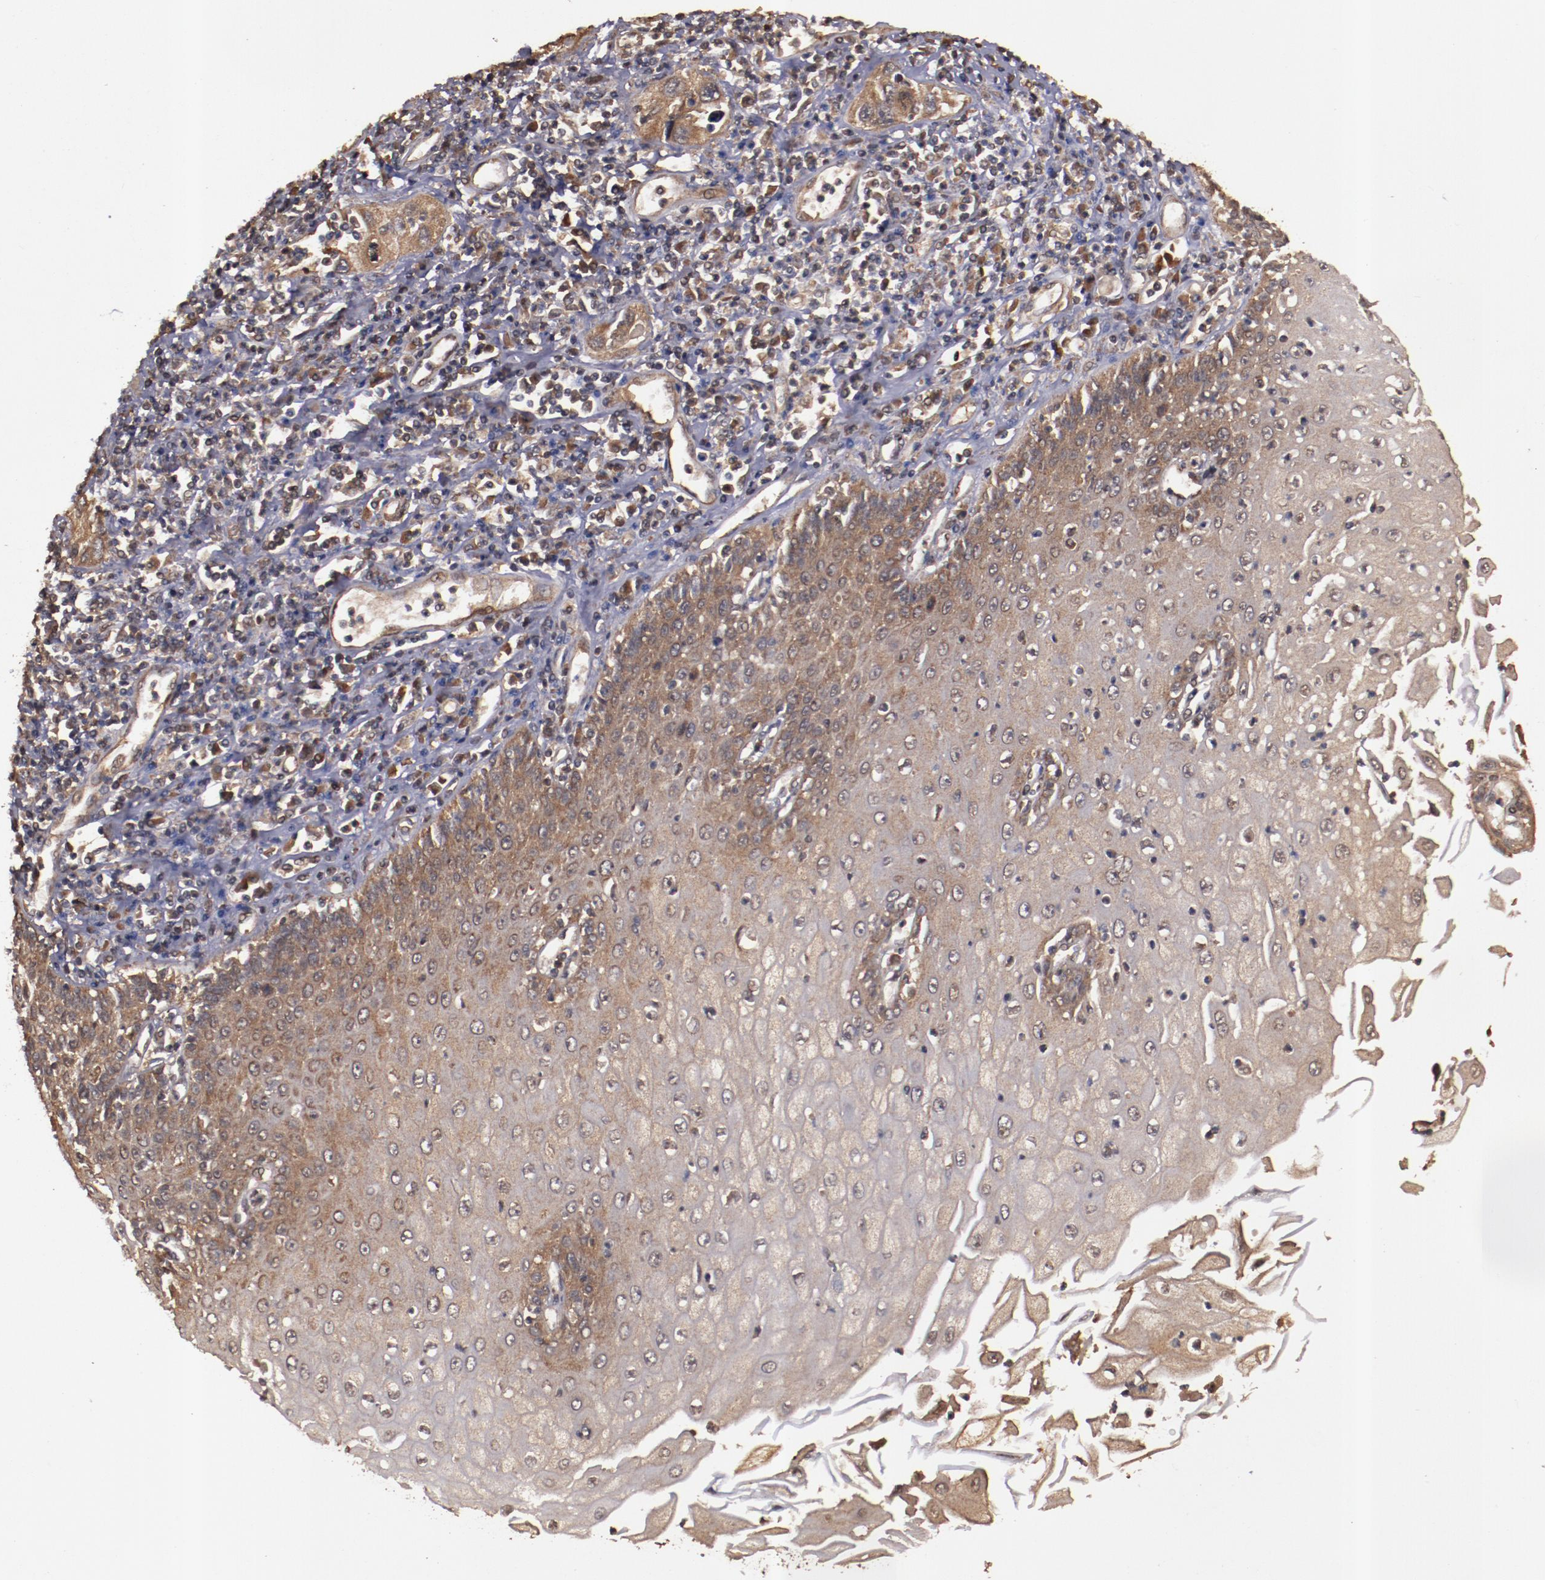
{"staining": {"intensity": "moderate", "quantity": "25%-75%", "location": "cytoplasmic/membranous"}, "tissue": "esophagus", "cell_type": "Squamous epithelial cells", "image_type": "normal", "snomed": [{"axis": "morphology", "description": "Normal tissue, NOS"}, {"axis": "topography", "description": "Esophagus"}], "caption": "Esophagus stained for a protein (brown) displays moderate cytoplasmic/membranous positive staining in about 25%-75% of squamous epithelial cells.", "gene": "TXNDC16", "patient": {"sex": "male", "age": 65}}